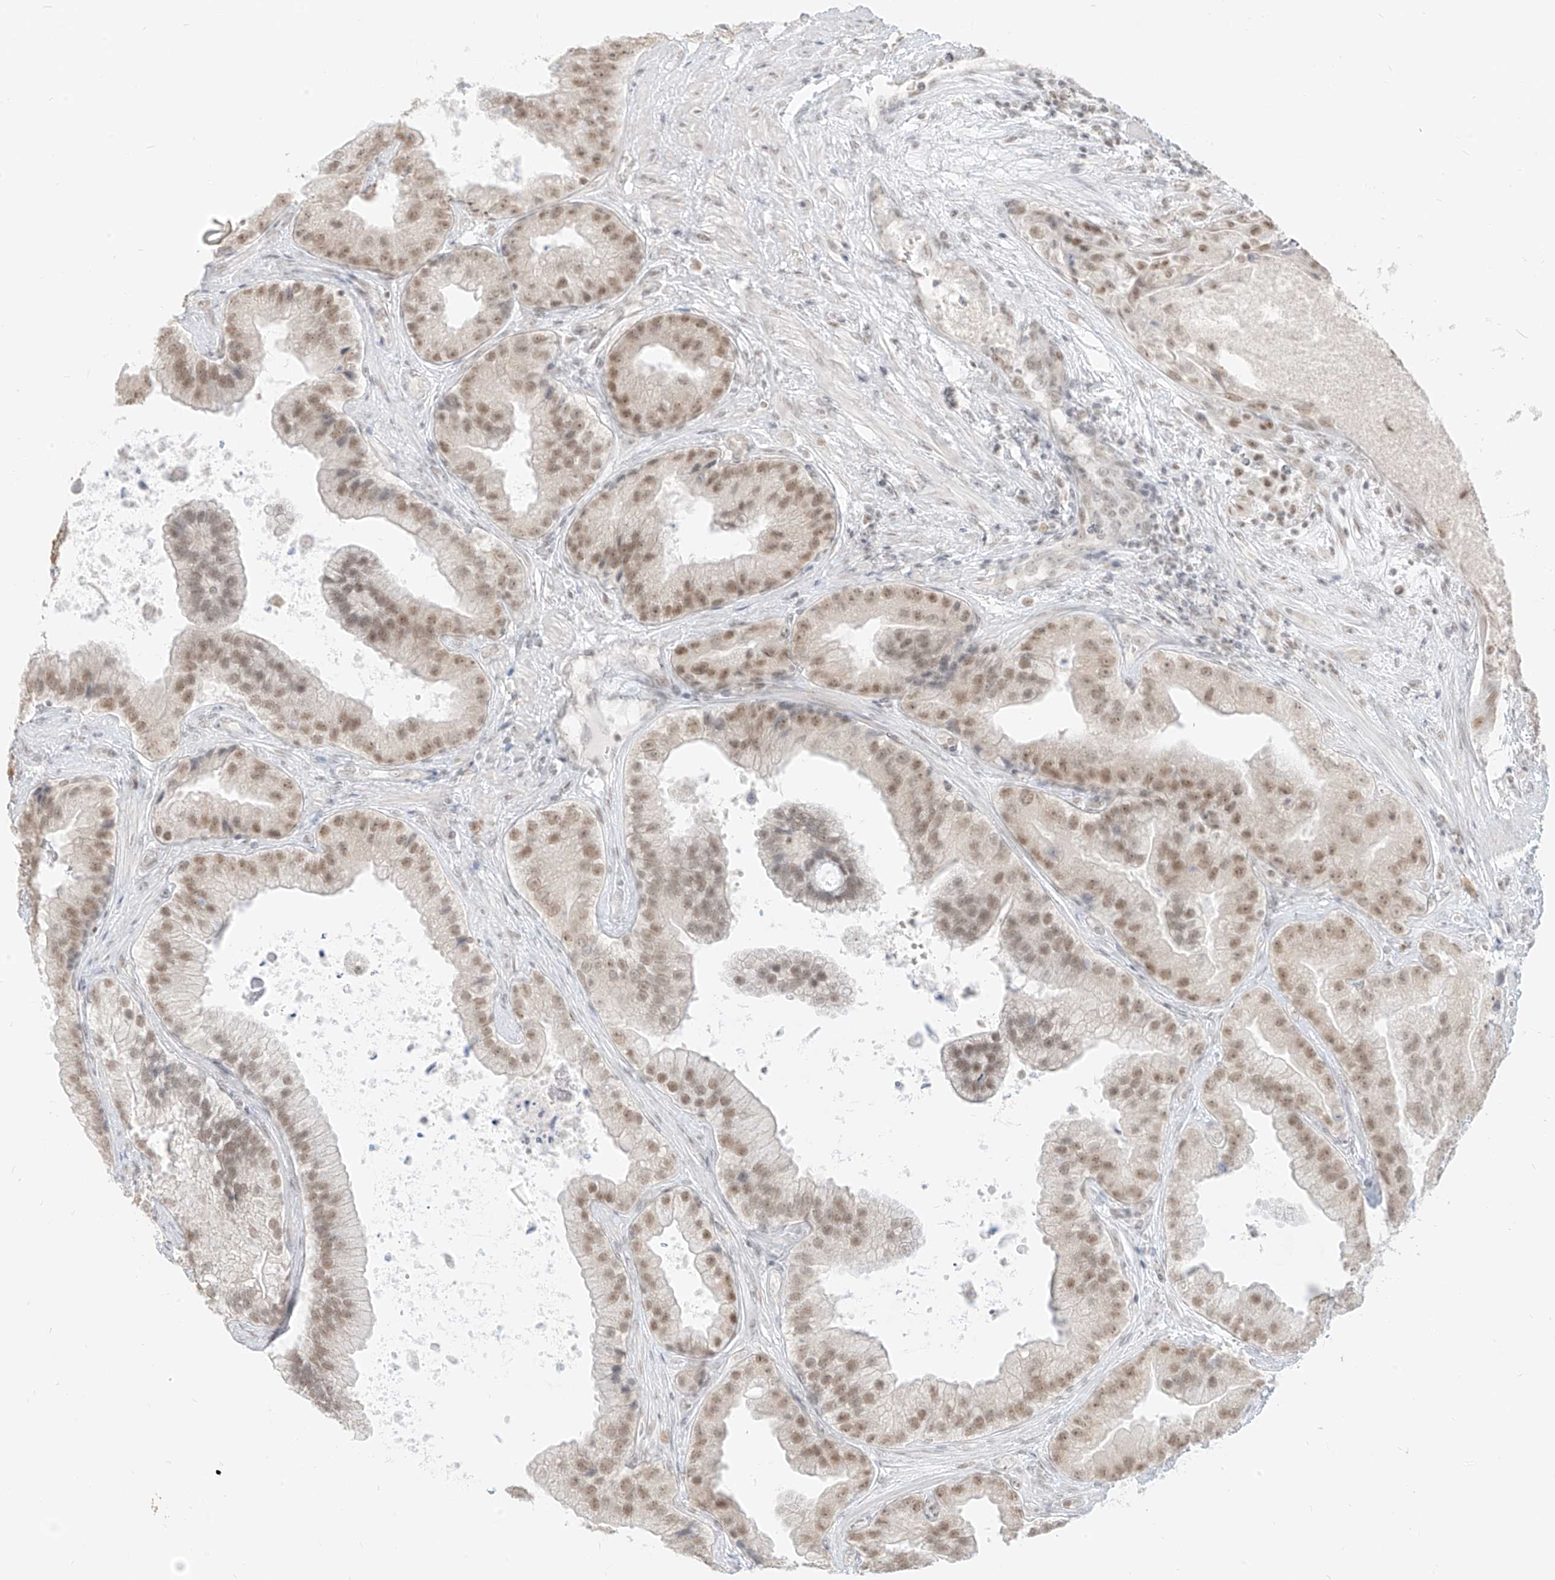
{"staining": {"intensity": "moderate", "quantity": ">75%", "location": "nuclear"}, "tissue": "prostate cancer", "cell_type": "Tumor cells", "image_type": "cancer", "snomed": [{"axis": "morphology", "description": "Adenocarcinoma, High grade"}, {"axis": "topography", "description": "Prostate"}], "caption": "Protein expression analysis of human prostate cancer reveals moderate nuclear positivity in approximately >75% of tumor cells.", "gene": "SUPT5H", "patient": {"sex": "male", "age": 70}}